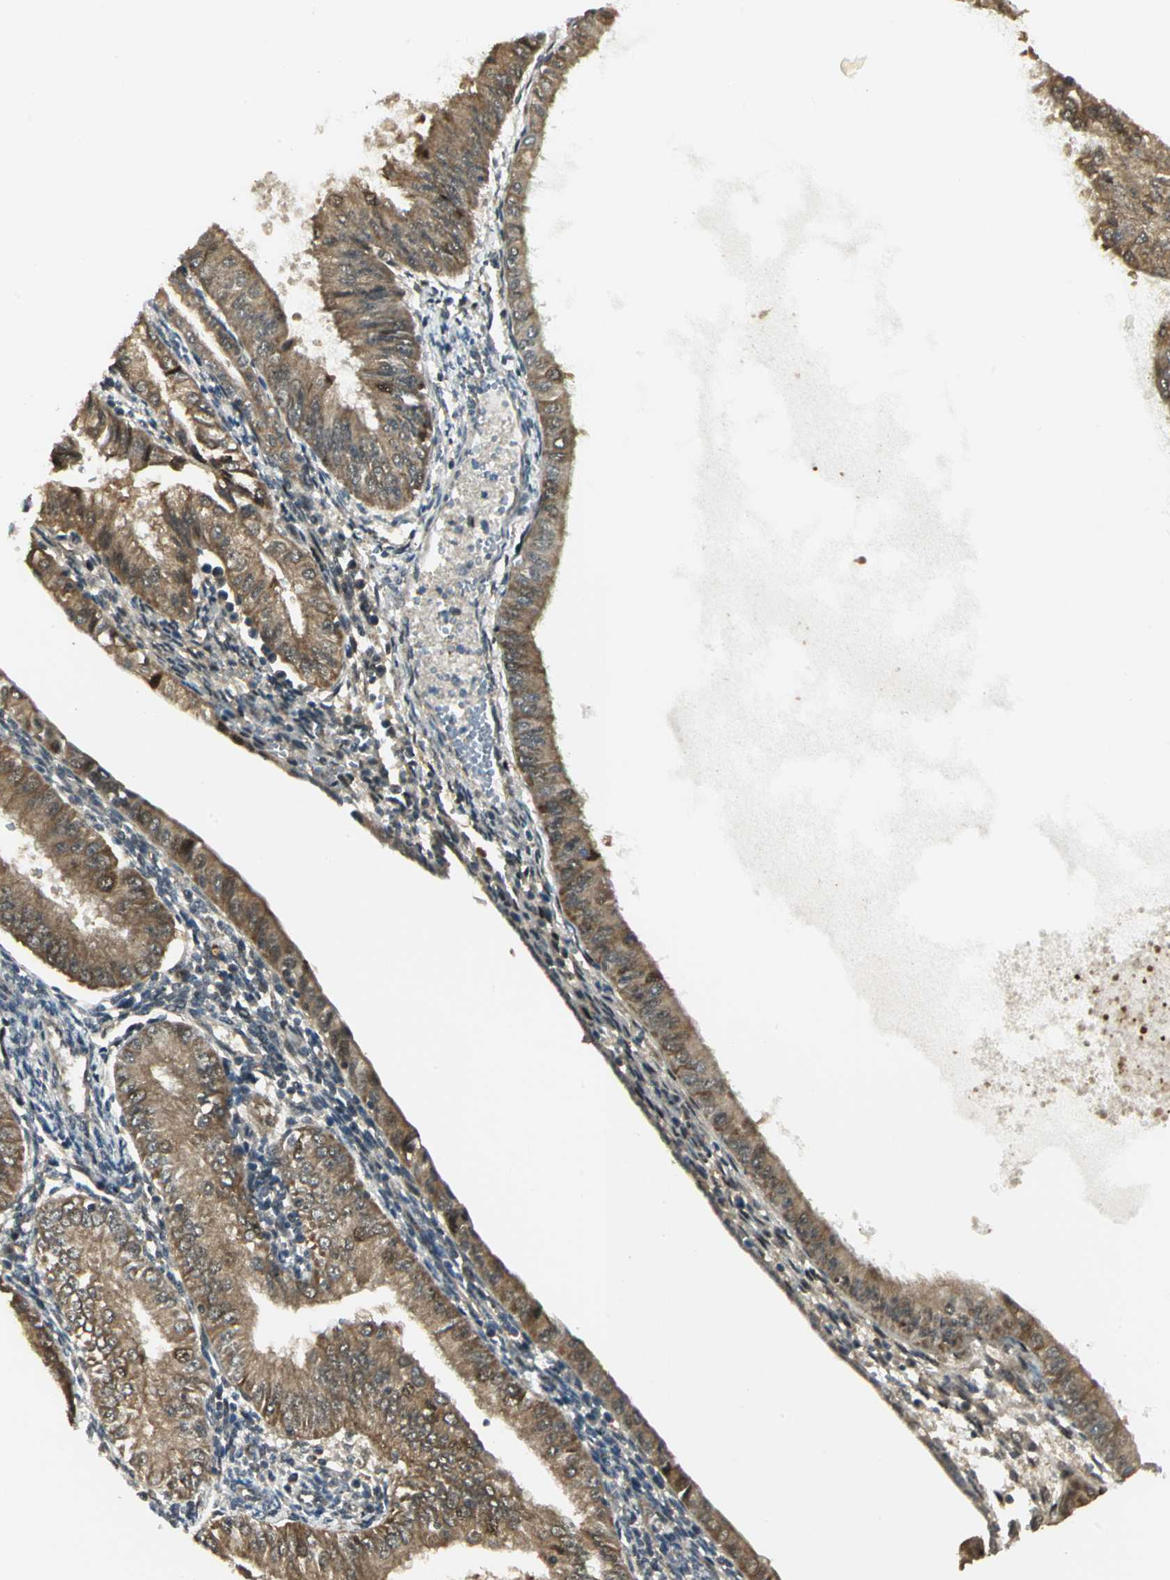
{"staining": {"intensity": "moderate", "quantity": ">75%", "location": "cytoplasmic/membranous"}, "tissue": "endometrial cancer", "cell_type": "Tumor cells", "image_type": "cancer", "snomed": [{"axis": "morphology", "description": "Adenocarcinoma, NOS"}, {"axis": "topography", "description": "Endometrium"}], "caption": "Endometrial adenocarcinoma stained with immunohistochemistry displays moderate cytoplasmic/membranous positivity in approximately >75% of tumor cells. Immunohistochemistry stains the protein in brown and the nuclei are stained blue.", "gene": "PSMC4", "patient": {"sex": "female", "age": 53}}